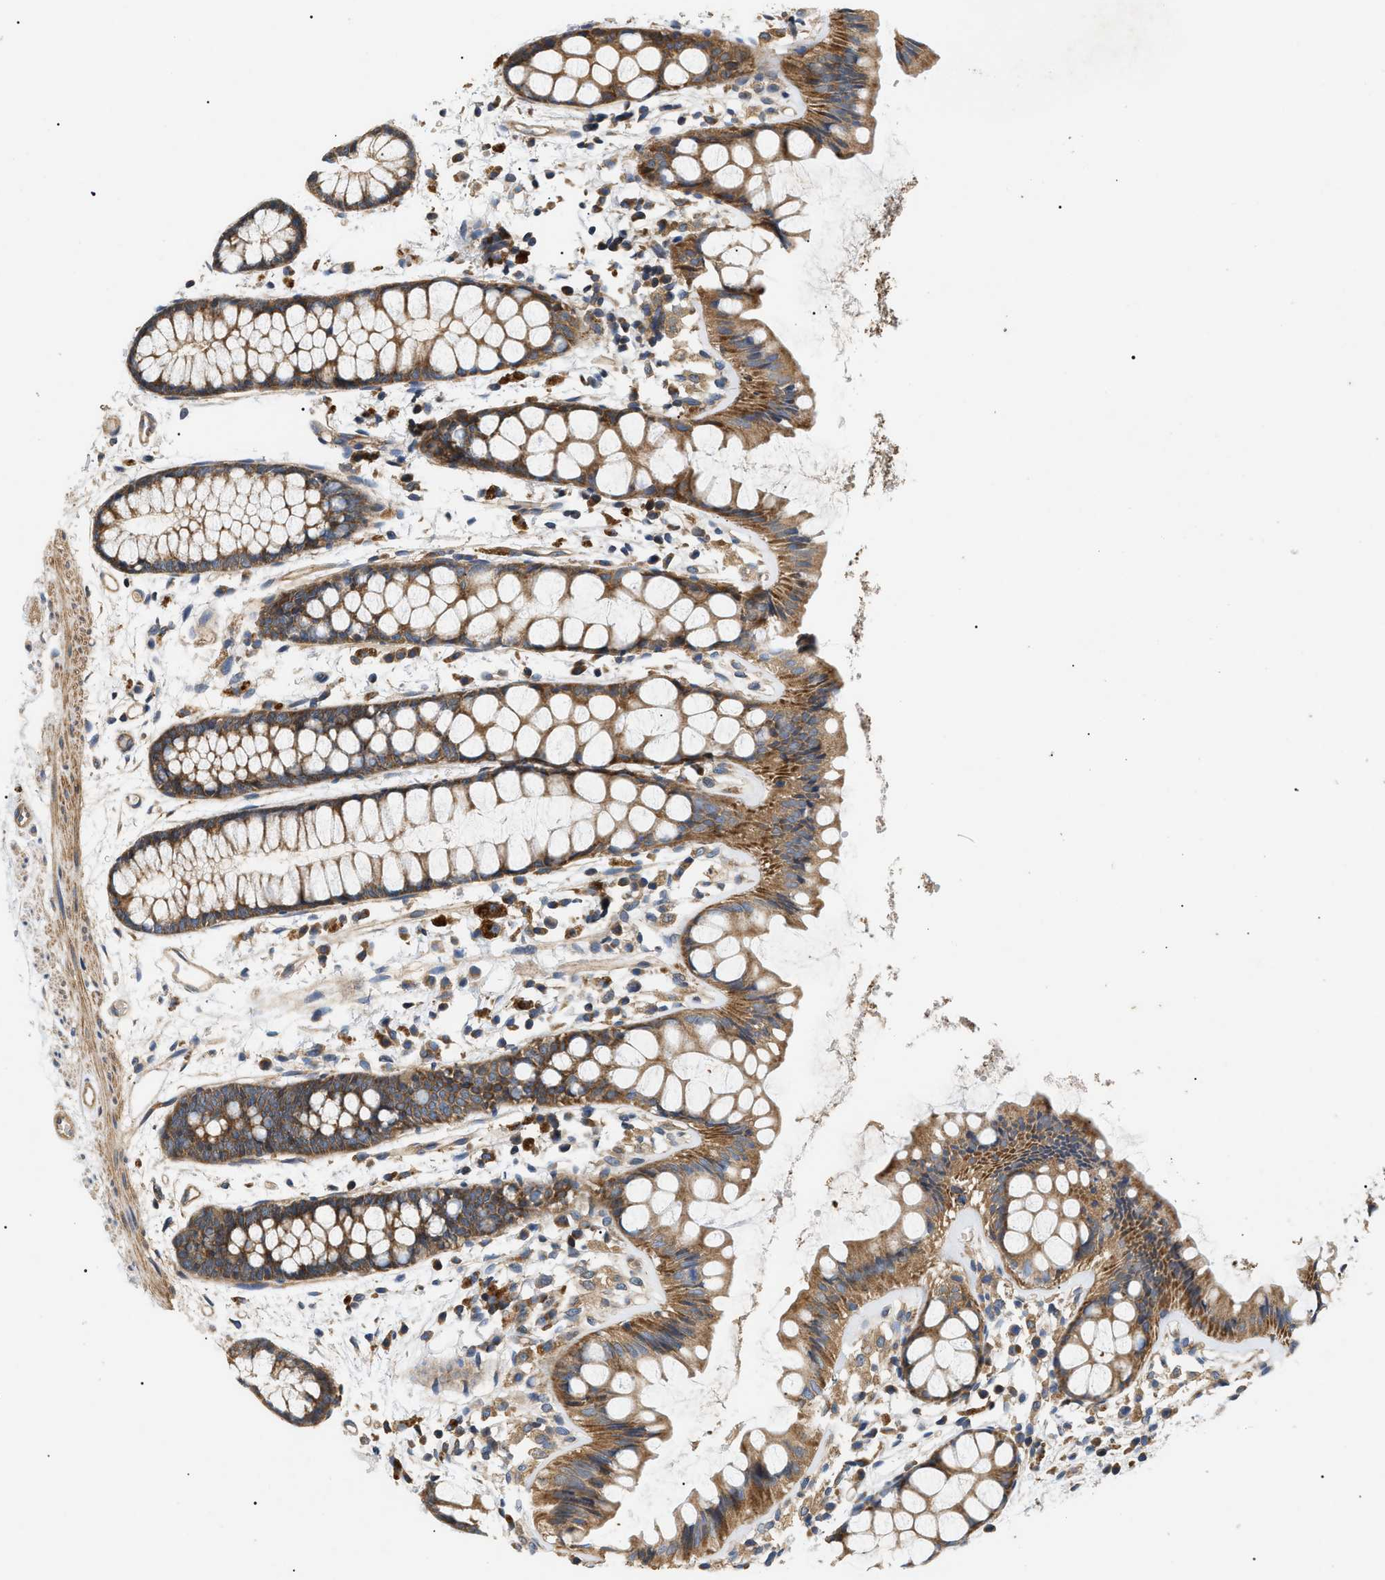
{"staining": {"intensity": "moderate", "quantity": ">75%", "location": "cytoplasmic/membranous"}, "tissue": "rectum", "cell_type": "Glandular cells", "image_type": "normal", "snomed": [{"axis": "morphology", "description": "Normal tissue, NOS"}, {"axis": "topography", "description": "Rectum"}], "caption": "High-magnification brightfield microscopy of normal rectum stained with DAB (brown) and counterstained with hematoxylin (blue). glandular cells exhibit moderate cytoplasmic/membranous expression is appreciated in about>75% of cells.", "gene": "PPM1B", "patient": {"sex": "female", "age": 66}}